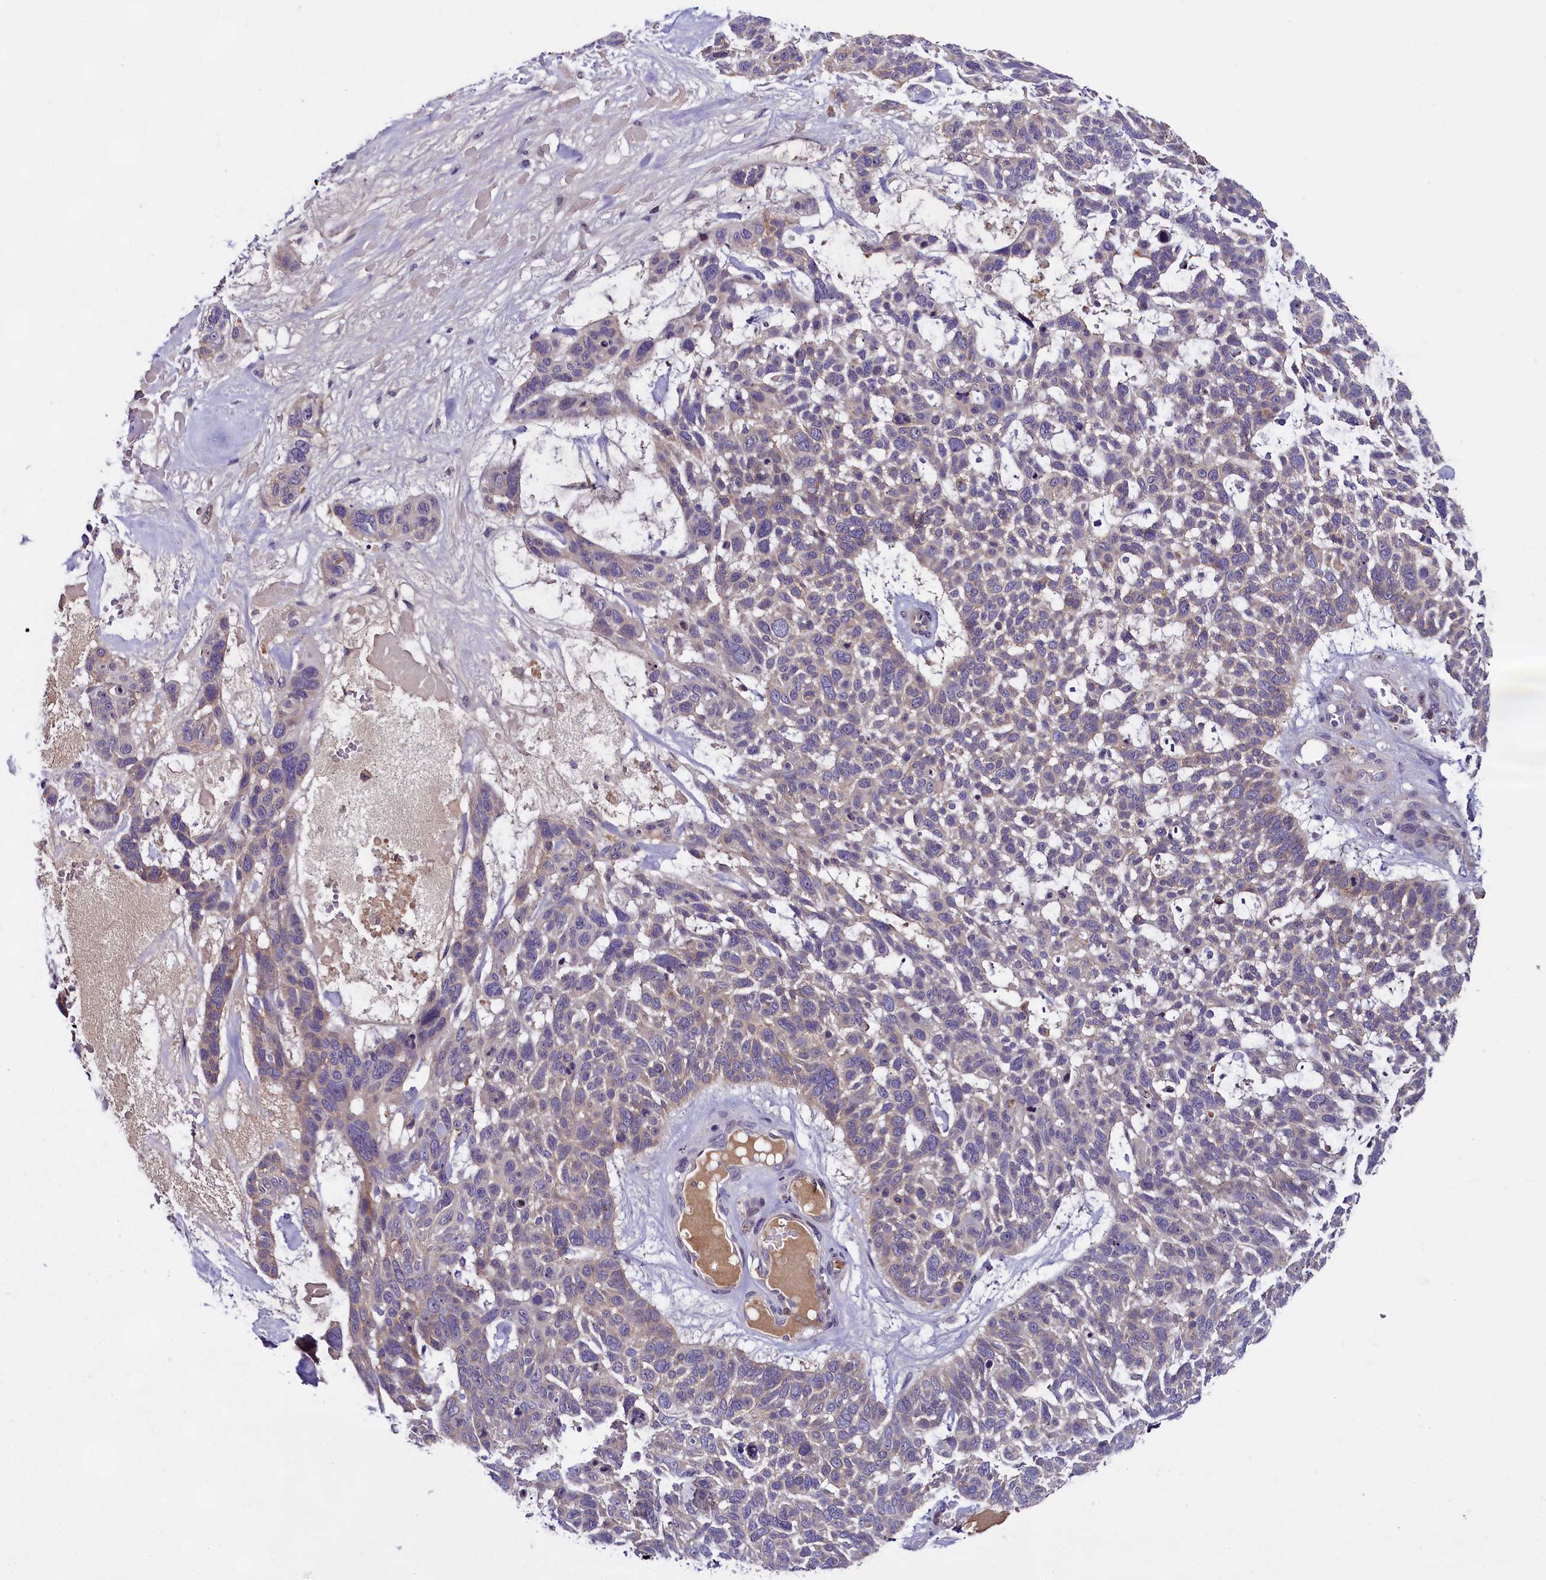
{"staining": {"intensity": "weak", "quantity": "25%-75%", "location": "cytoplasmic/membranous"}, "tissue": "skin cancer", "cell_type": "Tumor cells", "image_type": "cancer", "snomed": [{"axis": "morphology", "description": "Basal cell carcinoma"}, {"axis": "topography", "description": "Skin"}], "caption": "Weak cytoplasmic/membranous positivity is seen in approximately 25%-75% of tumor cells in basal cell carcinoma (skin).", "gene": "ENKD1", "patient": {"sex": "male", "age": 88}}